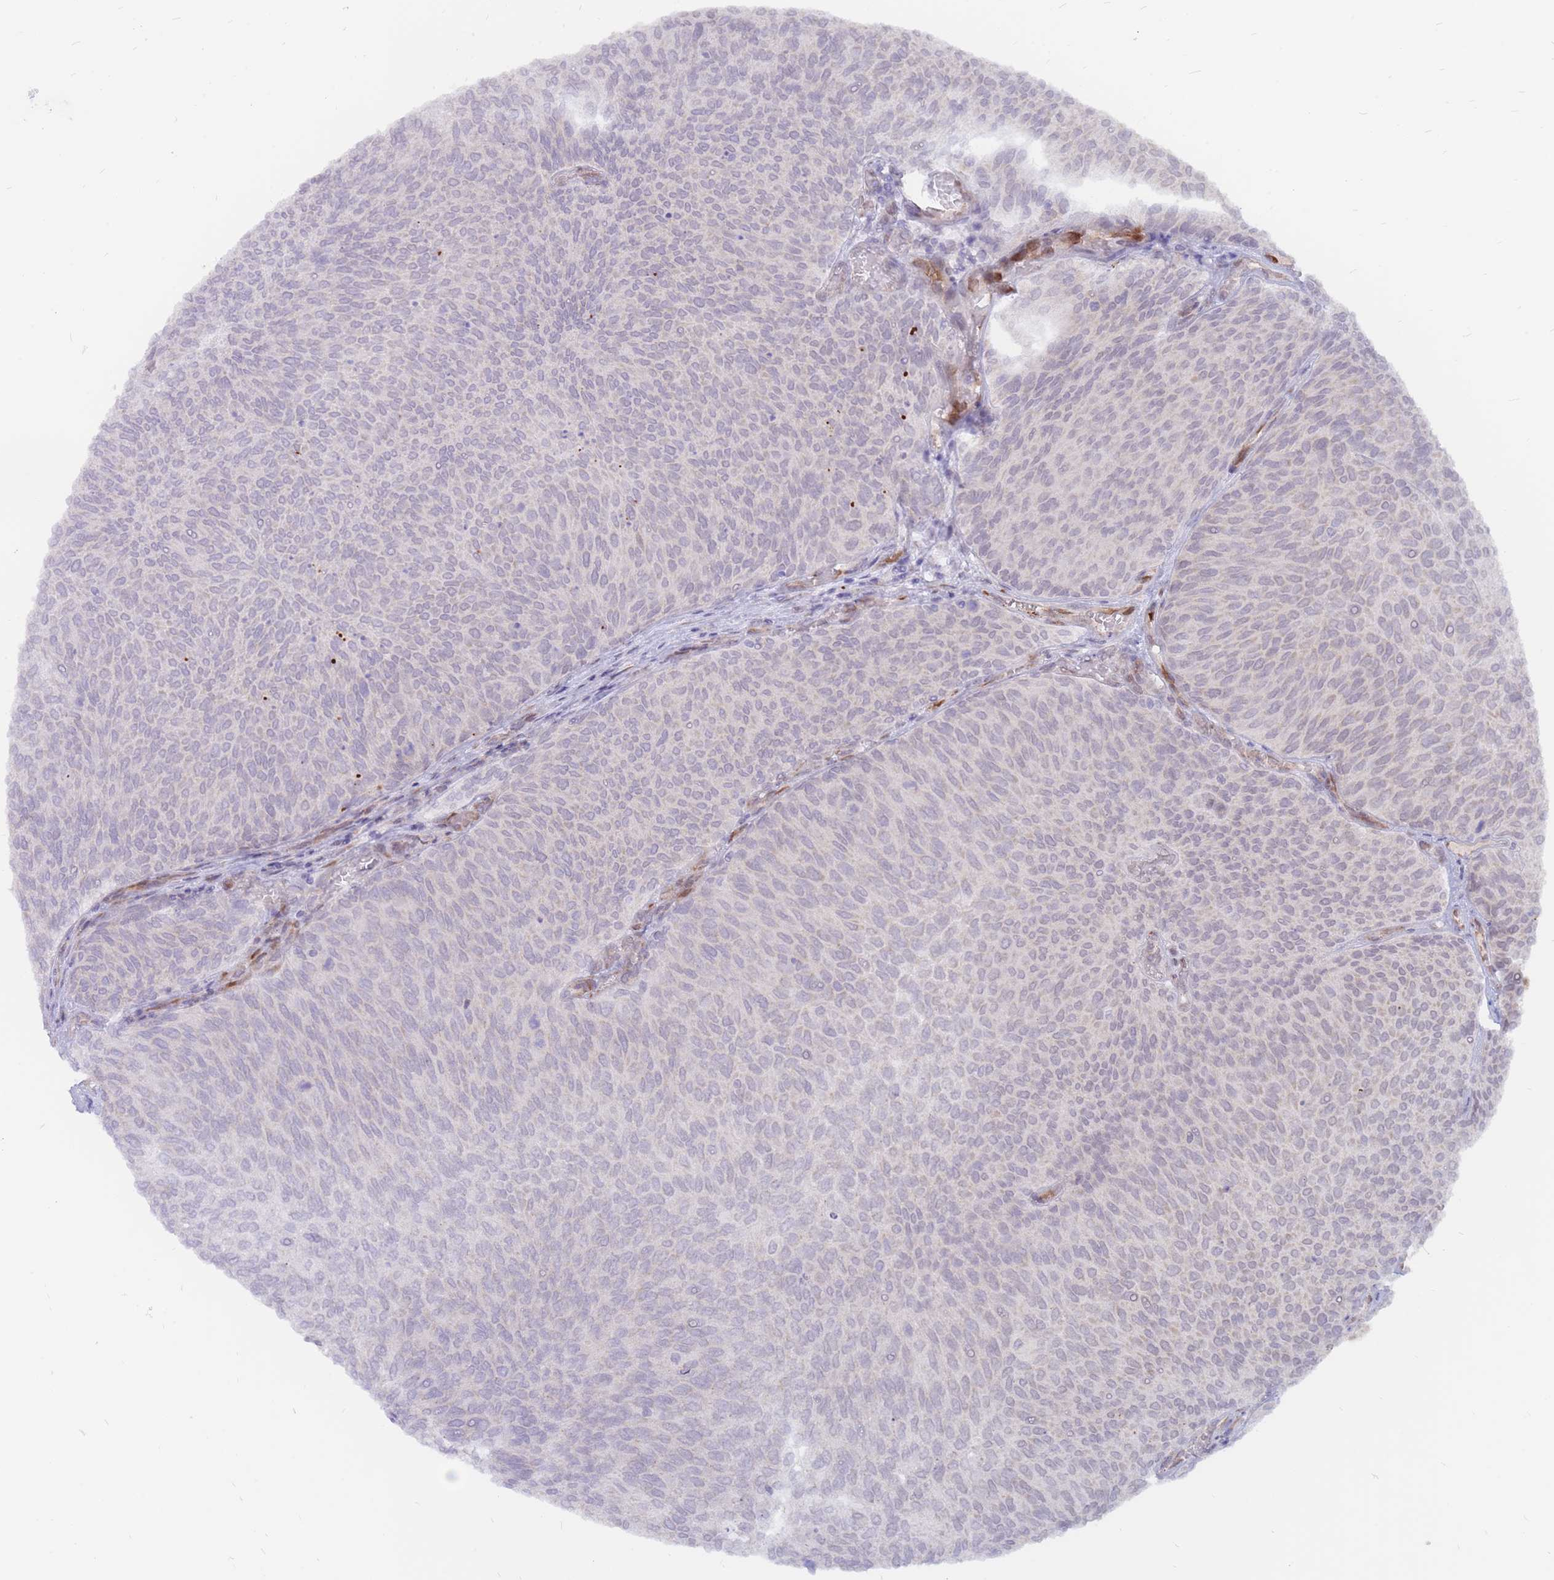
{"staining": {"intensity": "negative", "quantity": "none", "location": "none"}, "tissue": "urothelial cancer", "cell_type": "Tumor cells", "image_type": "cancer", "snomed": [{"axis": "morphology", "description": "Urothelial carcinoma, Low grade"}, {"axis": "topography", "description": "Urinary bladder"}], "caption": "Tumor cells are negative for brown protein staining in urothelial carcinoma (low-grade).", "gene": "ADD2", "patient": {"sex": "female", "age": 79}}